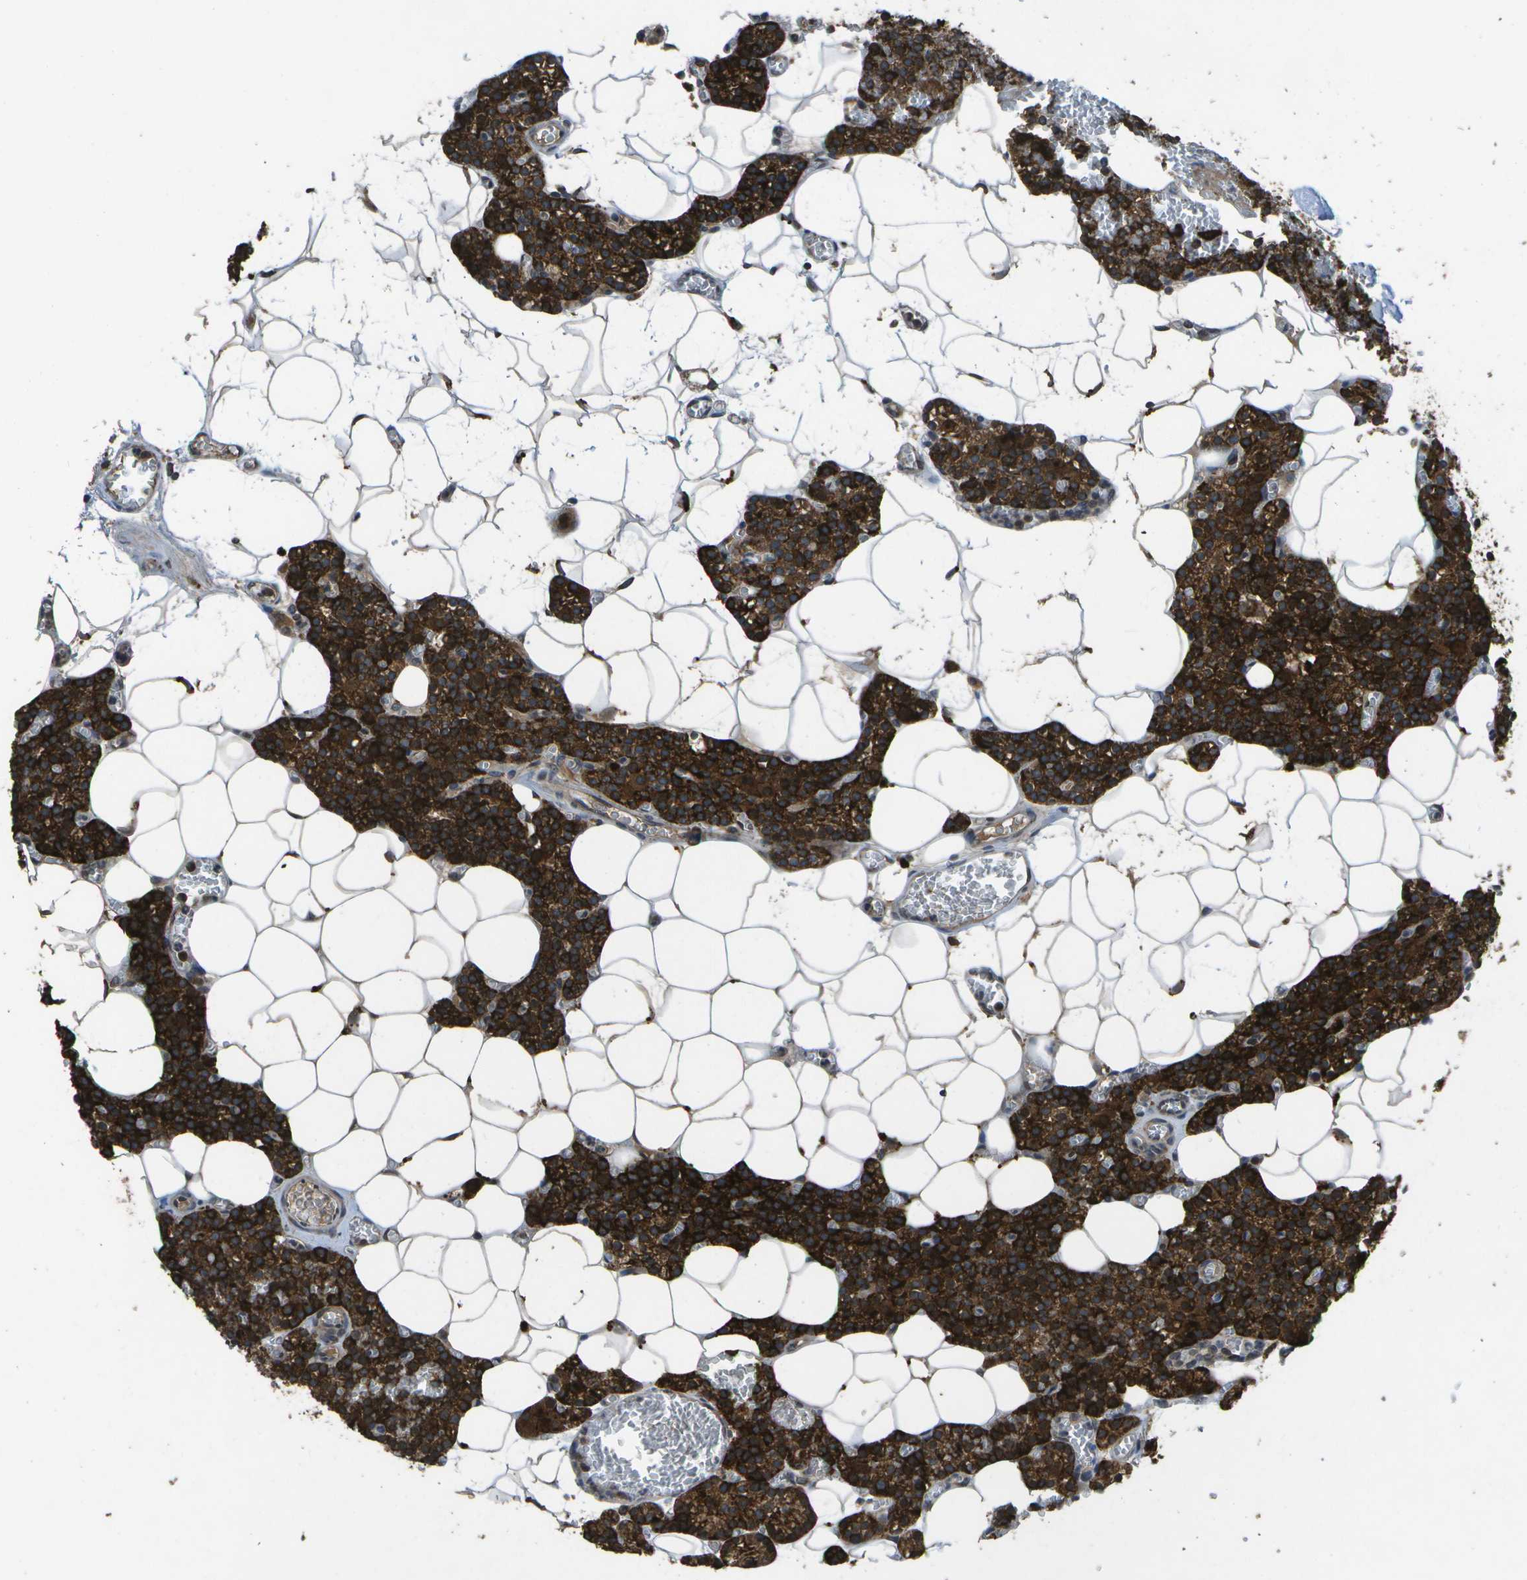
{"staining": {"intensity": "strong", "quantity": ">75%", "location": "cytoplasmic/membranous"}, "tissue": "parathyroid gland", "cell_type": "Glandular cells", "image_type": "normal", "snomed": [{"axis": "morphology", "description": "Normal tissue, NOS"}, {"axis": "morphology", "description": "Adenoma, NOS"}, {"axis": "topography", "description": "Parathyroid gland"}], "caption": "Unremarkable parathyroid gland reveals strong cytoplasmic/membranous expression in about >75% of glandular cells.", "gene": "HFE", "patient": {"sex": "female", "age": 58}}